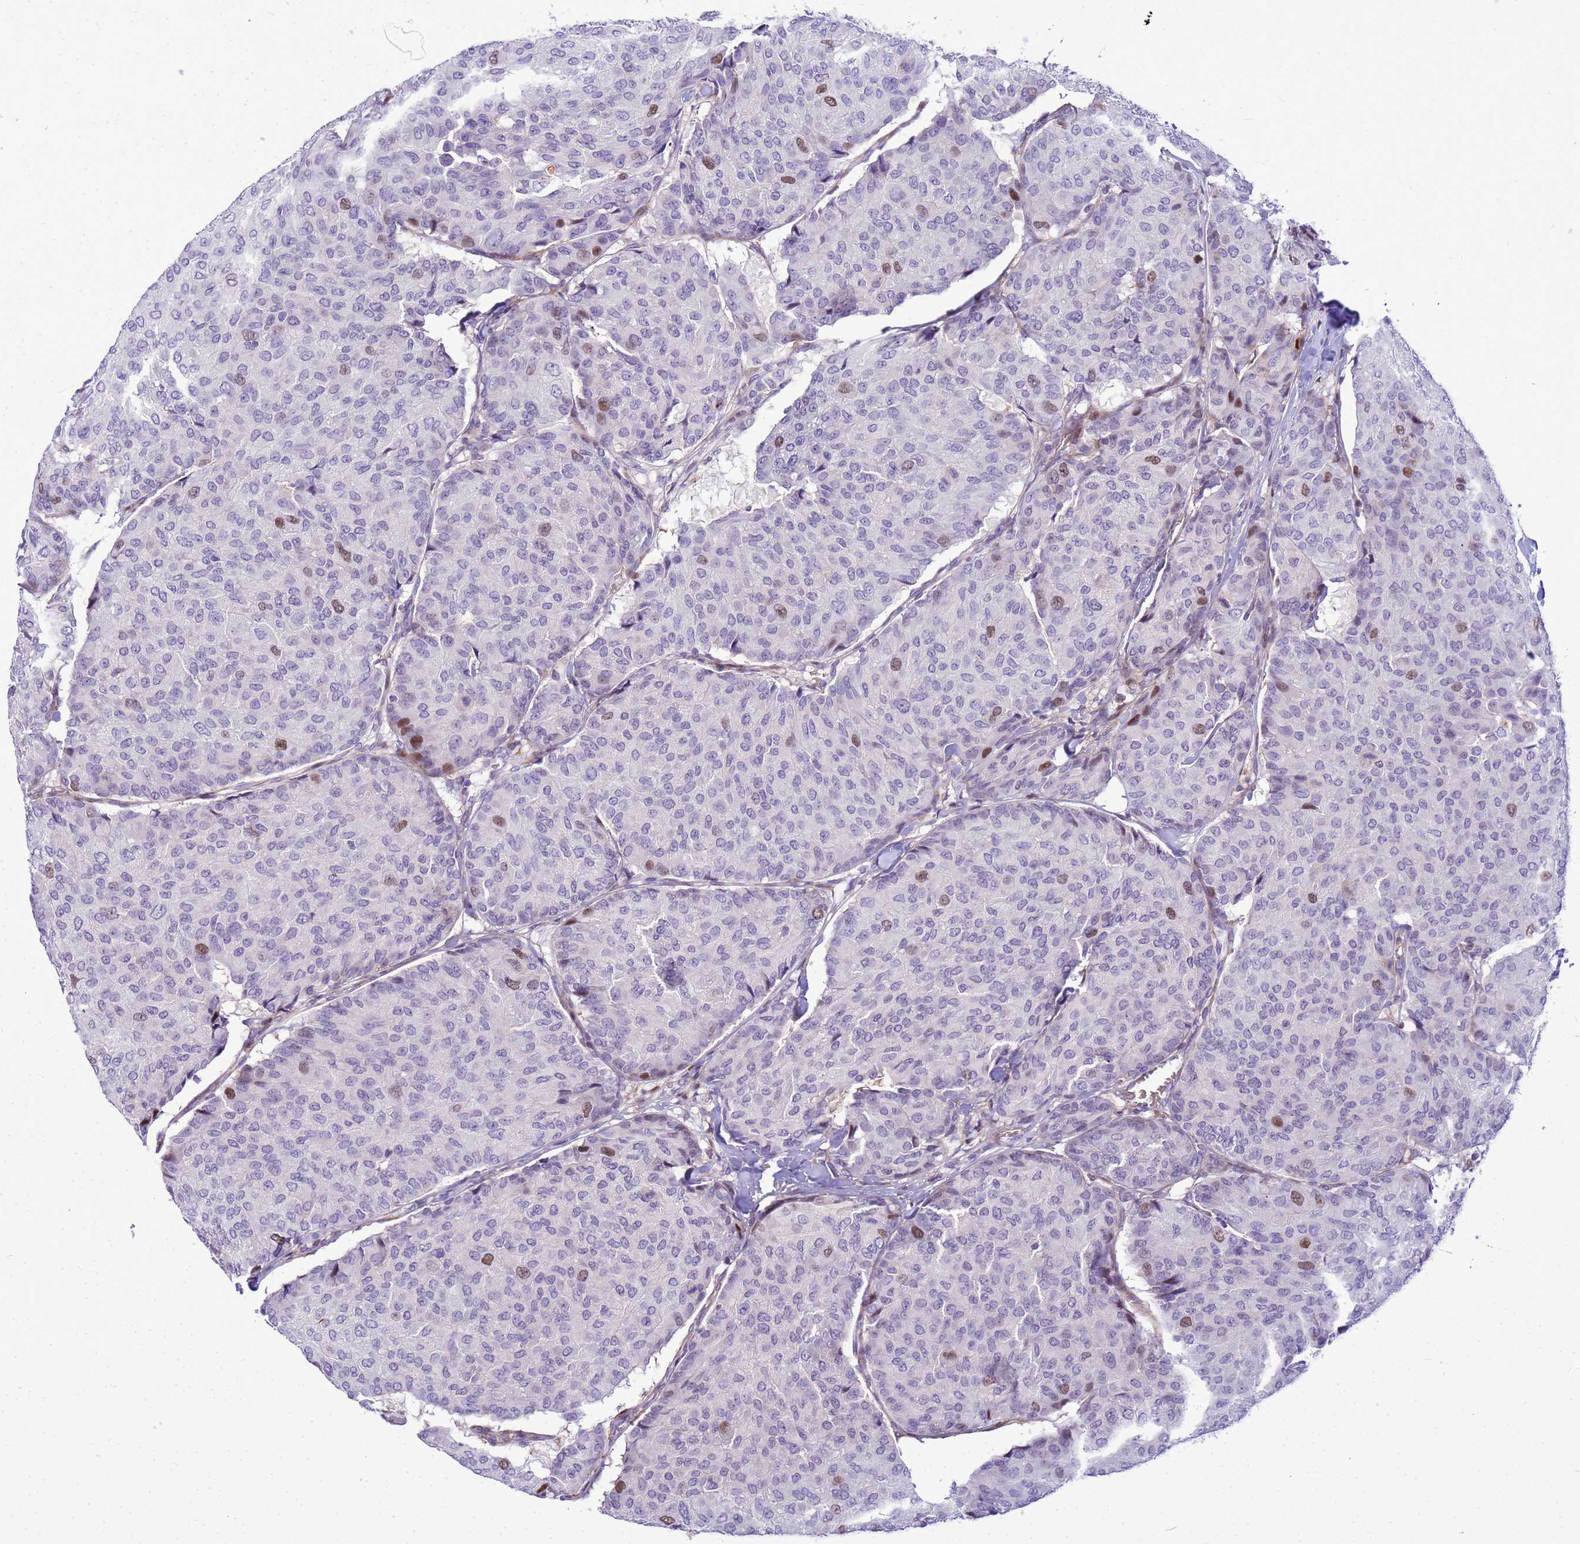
{"staining": {"intensity": "moderate", "quantity": "<25%", "location": "nuclear"}, "tissue": "breast cancer", "cell_type": "Tumor cells", "image_type": "cancer", "snomed": [{"axis": "morphology", "description": "Duct carcinoma"}, {"axis": "topography", "description": "Breast"}], "caption": "Intraductal carcinoma (breast) stained with immunohistochemistry displays moderate nuclear staining in approximately <25% of tumor cells.", "gene": "ADAMTS7", "patient": {"sex": "female", "age": 75}}